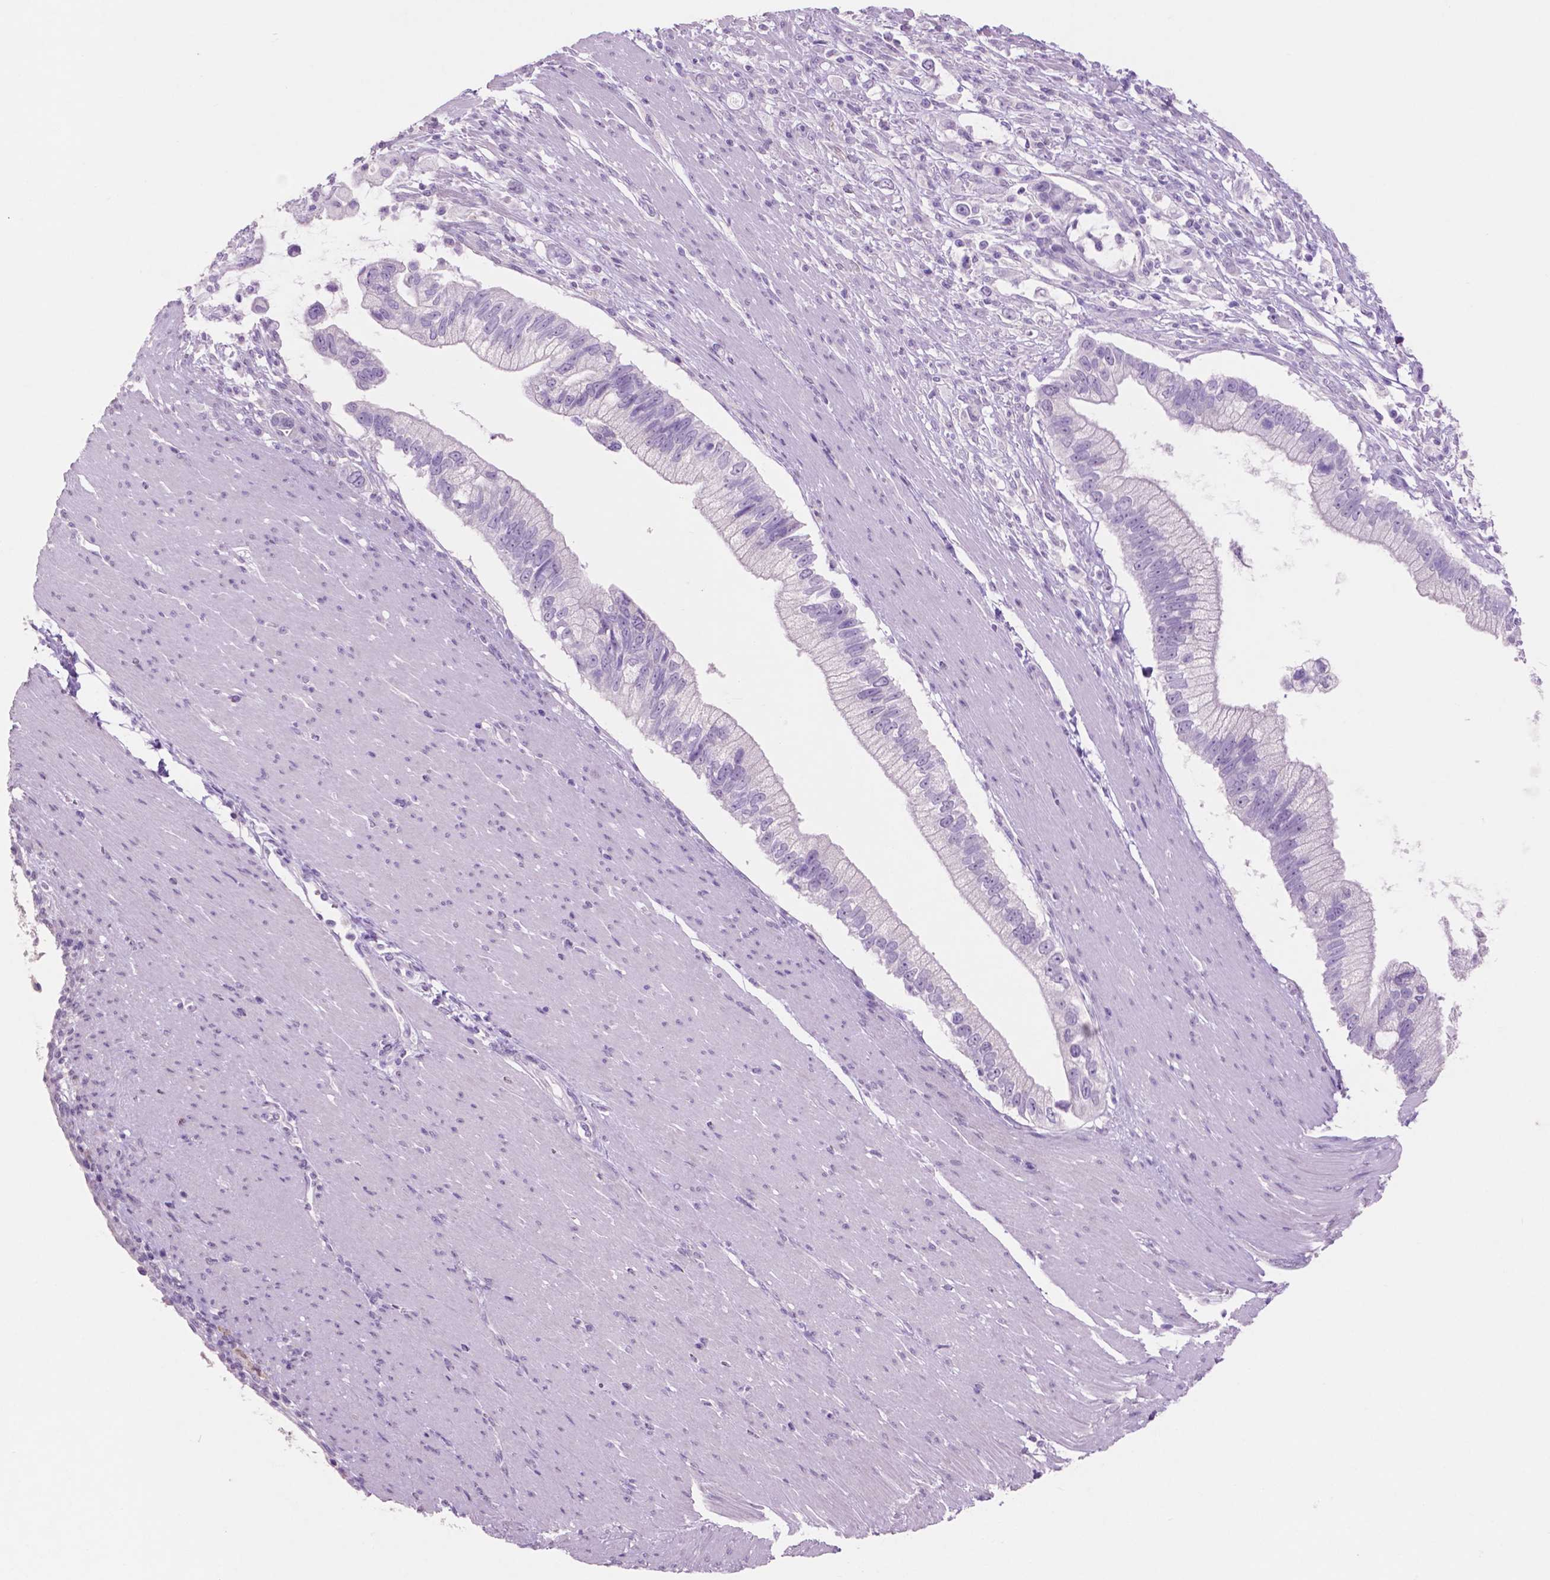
{"staining": {"intensity": "negative", "quantity": "none", "location": "none"}, "tissue": "pancreatic cancer", "cell_type": "Tumor cells", "image_type": "cancer", "snomed": [{"axis": "morphology", "description": "Adenocarcinoma, NOS"}, {"axis": "topography", "description": "Pancreas"}], "caption": "Micrograph shows no significant protein staining in tumor cells of adenocarcinoma (pancreatic).", "gene": "IDO1", "patient": {"sex": "male", "age": 70}}